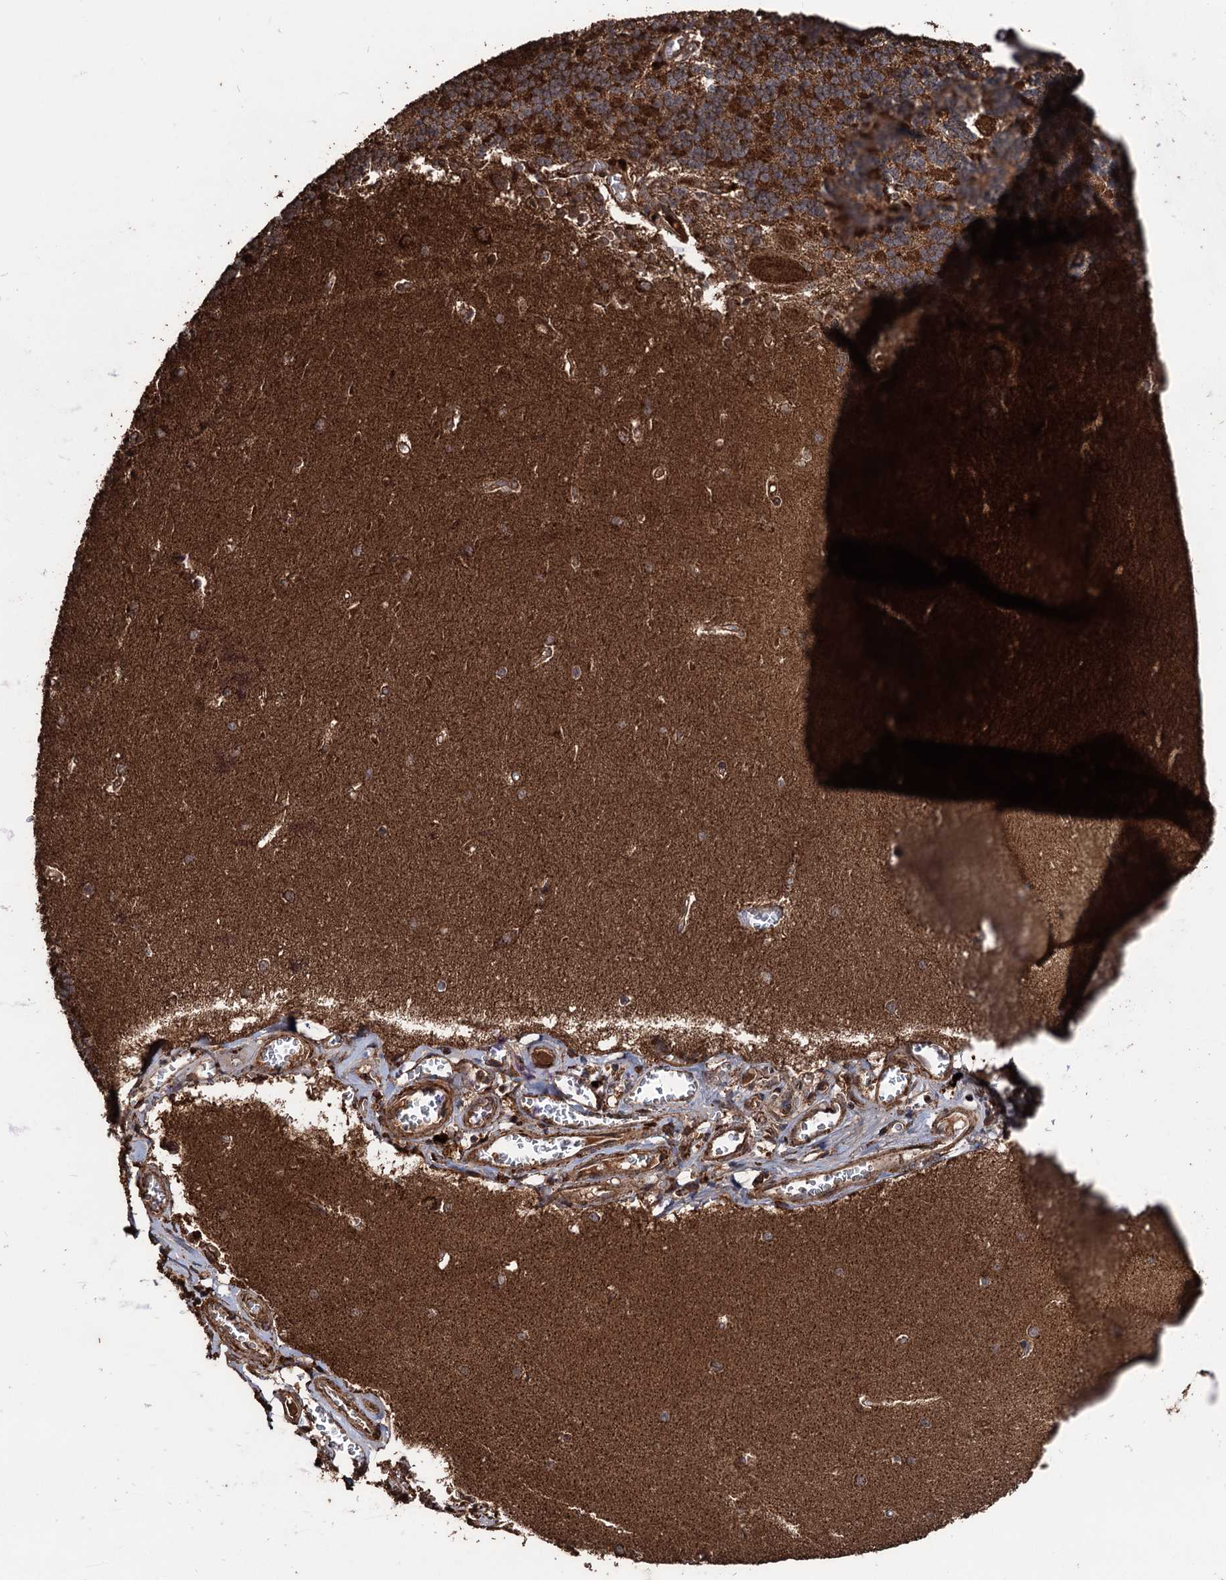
{"staining": {"intensity": "strong", "quantity": ">75%", "location": "cytoplasmic/membranous"}, "tissue": "cerebellum", "cell_type": "Cells in granular layer", "image_type": "normal", "snomed": [{"axis": "morphology", "description": "Normal tissue, NOS"}, {"axis": "topography", "description": "Cerebellum"}], "caption": "Immunohistochemistry (IHC) photomicrograph of benign cerebellum stained for a protein (brown), which shows high levels of strong cytoplasmic/membranous positivity in approximately >75% of cells in granular layer.", "gene": "IPO4", "patient": {"sex": "male", "age": 37}}